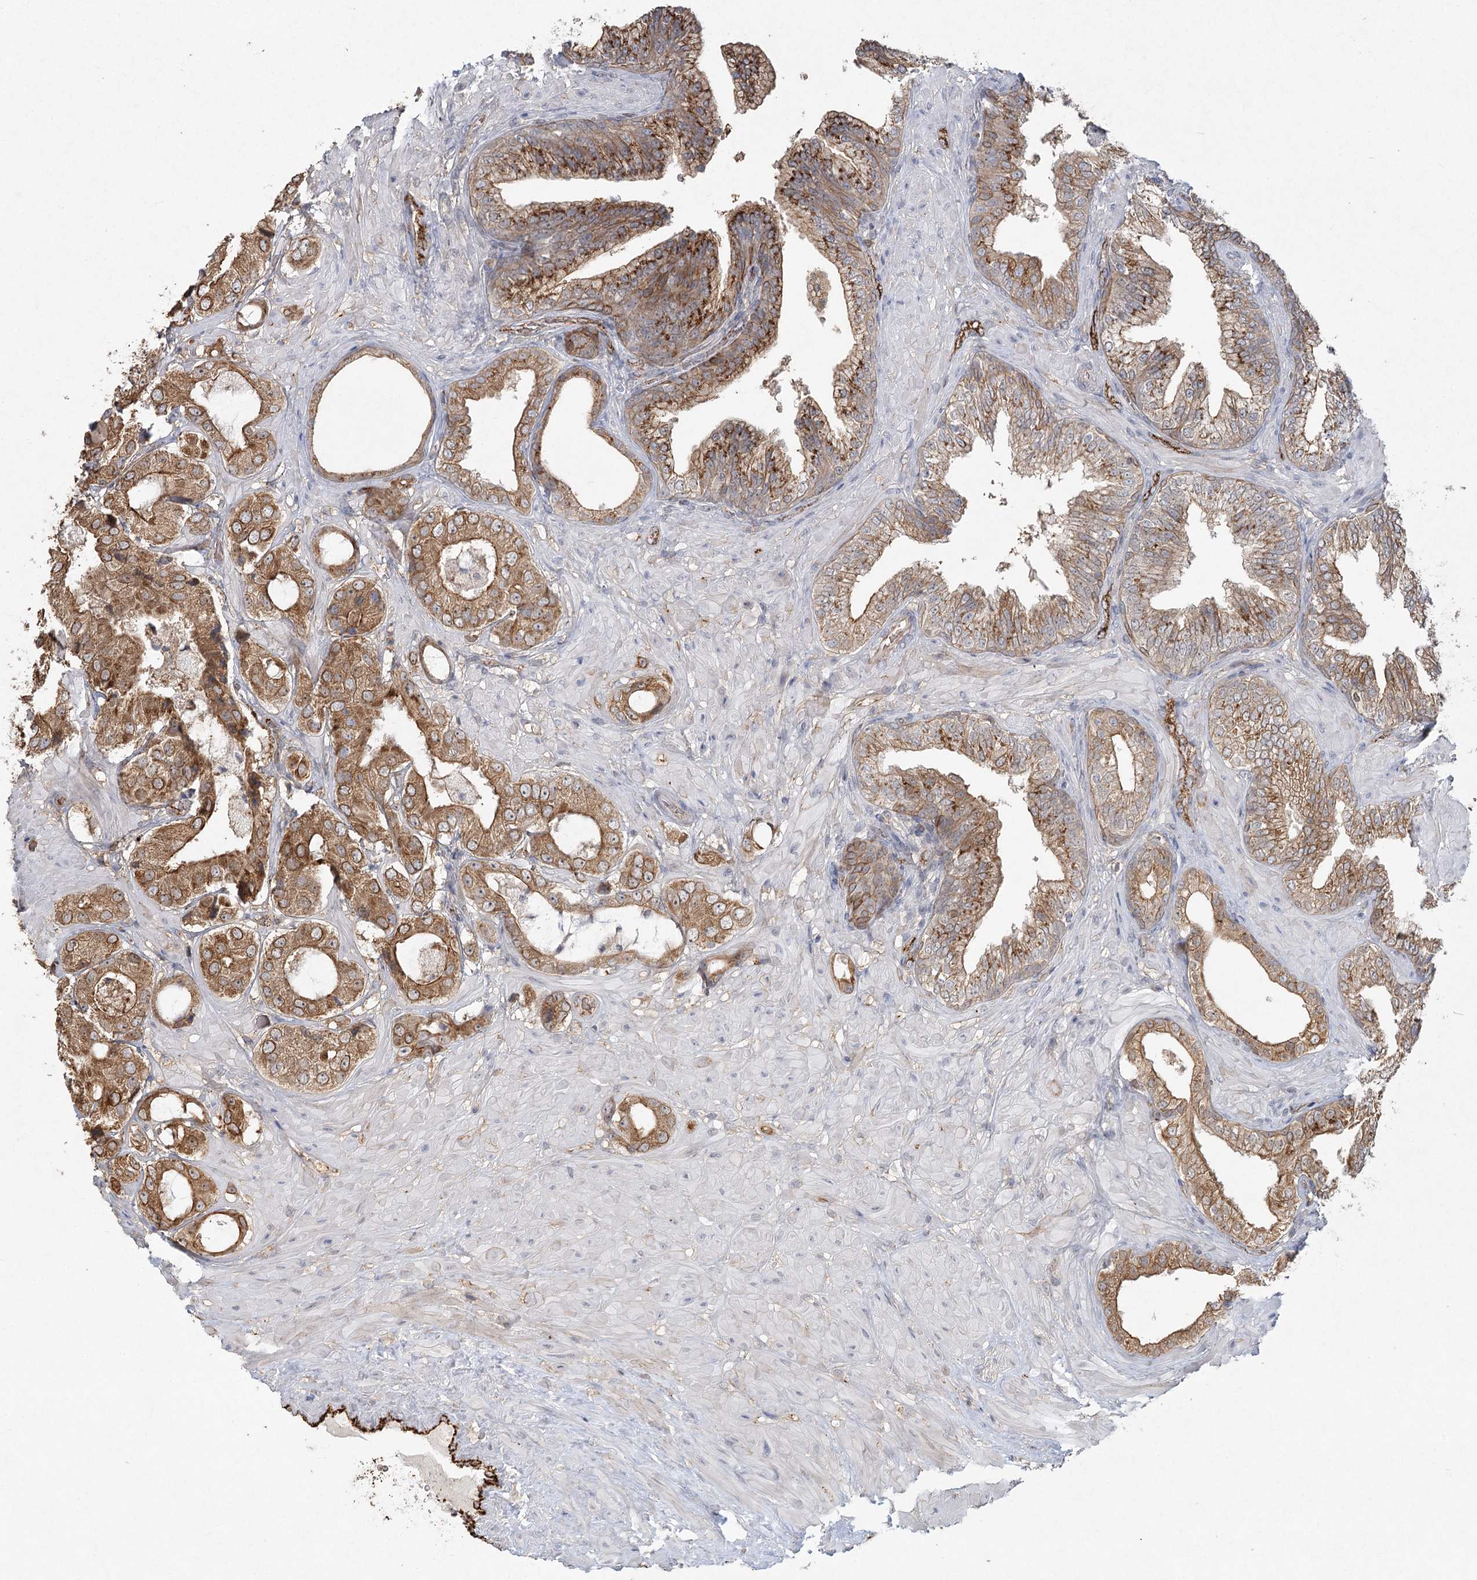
{"staining": {"intensity": "moderate", "quantity": ">75%", "location": "cytoplasmic/membranous"}, "tissue": "prostate cancer", "cell_type": "Tumor cells", "image_type": "cancer", "snomed": [{"axis": "morphology", "description": "Adenocarcinoma, High grade"}, {"axis": "topography", "description": "Prostate"}], "caption": "Human adenocarcinoma (high-grade) (prostate) stained for a protein (brown) demonstrates moderate cytoplasmic/membranous positive positivity in about >75% of tumor cells.", "gene": "KBTBD4", "patient": {"sex": "male", "age": 59}}